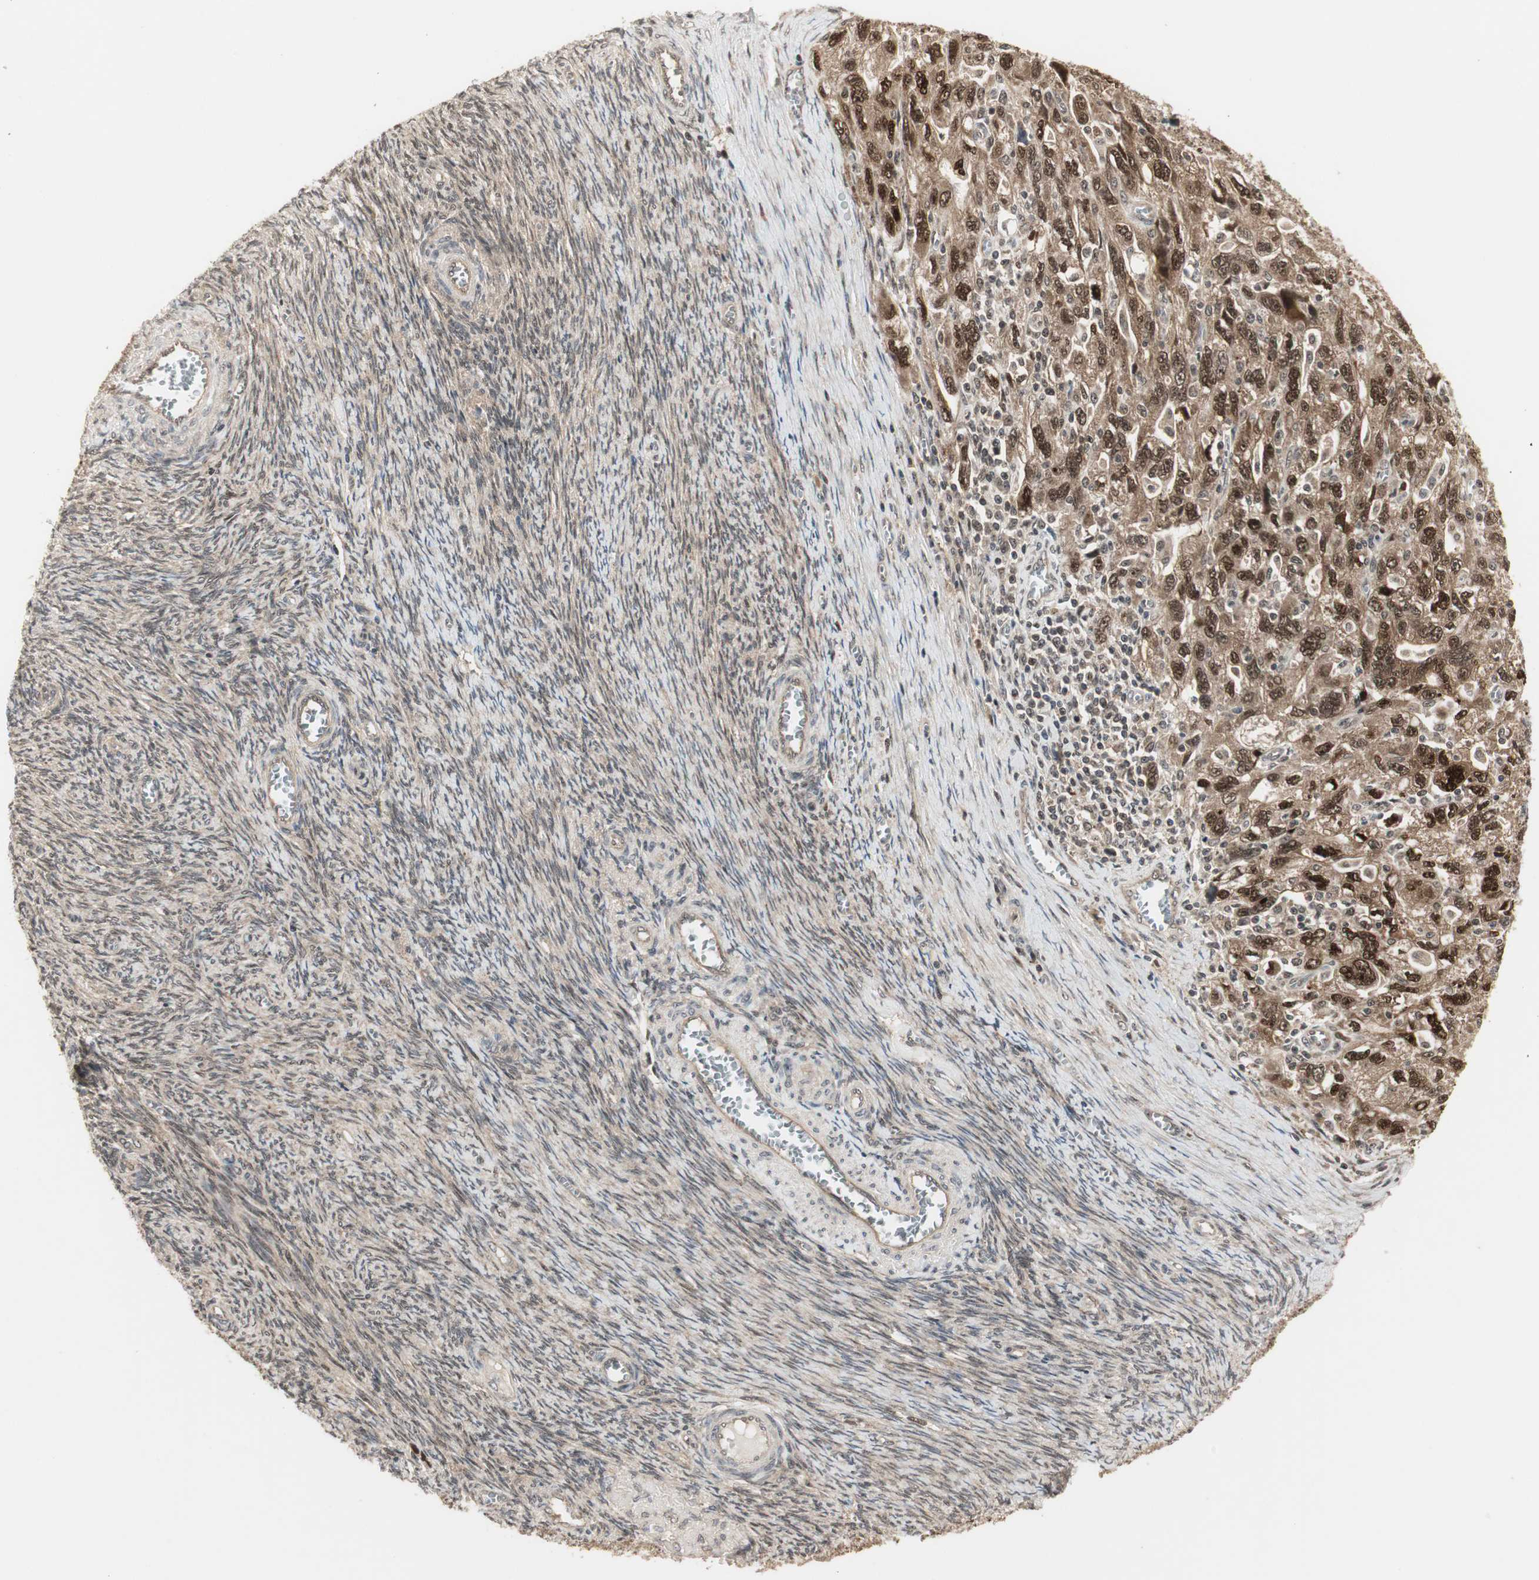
{"staining": {"intensity": "strong", "quantity": ">75%", "location": "cytoplasmic/membranous"}, "tissue": "ovarian cancer", "cell_type": "Tumor cells", "image_type": "cancer", "snomed": [{"axis": "morphology", "description": "Carcinoma, NOS"}, {"axis": "morphology", "description": "Cystadenocarcinoma, serous, NOS"}, {"axis": "topography", "description": "Ovary"}], "caption": "IHC photomicrograph of human ovarian cancer stained for a protein (brown), which exhibits high levels of strong cytoplasmic/membranous expression in about >75% of tumor cells.", "gene": "CSNK2B", "patient": {"sex": "female", "age": 69}}